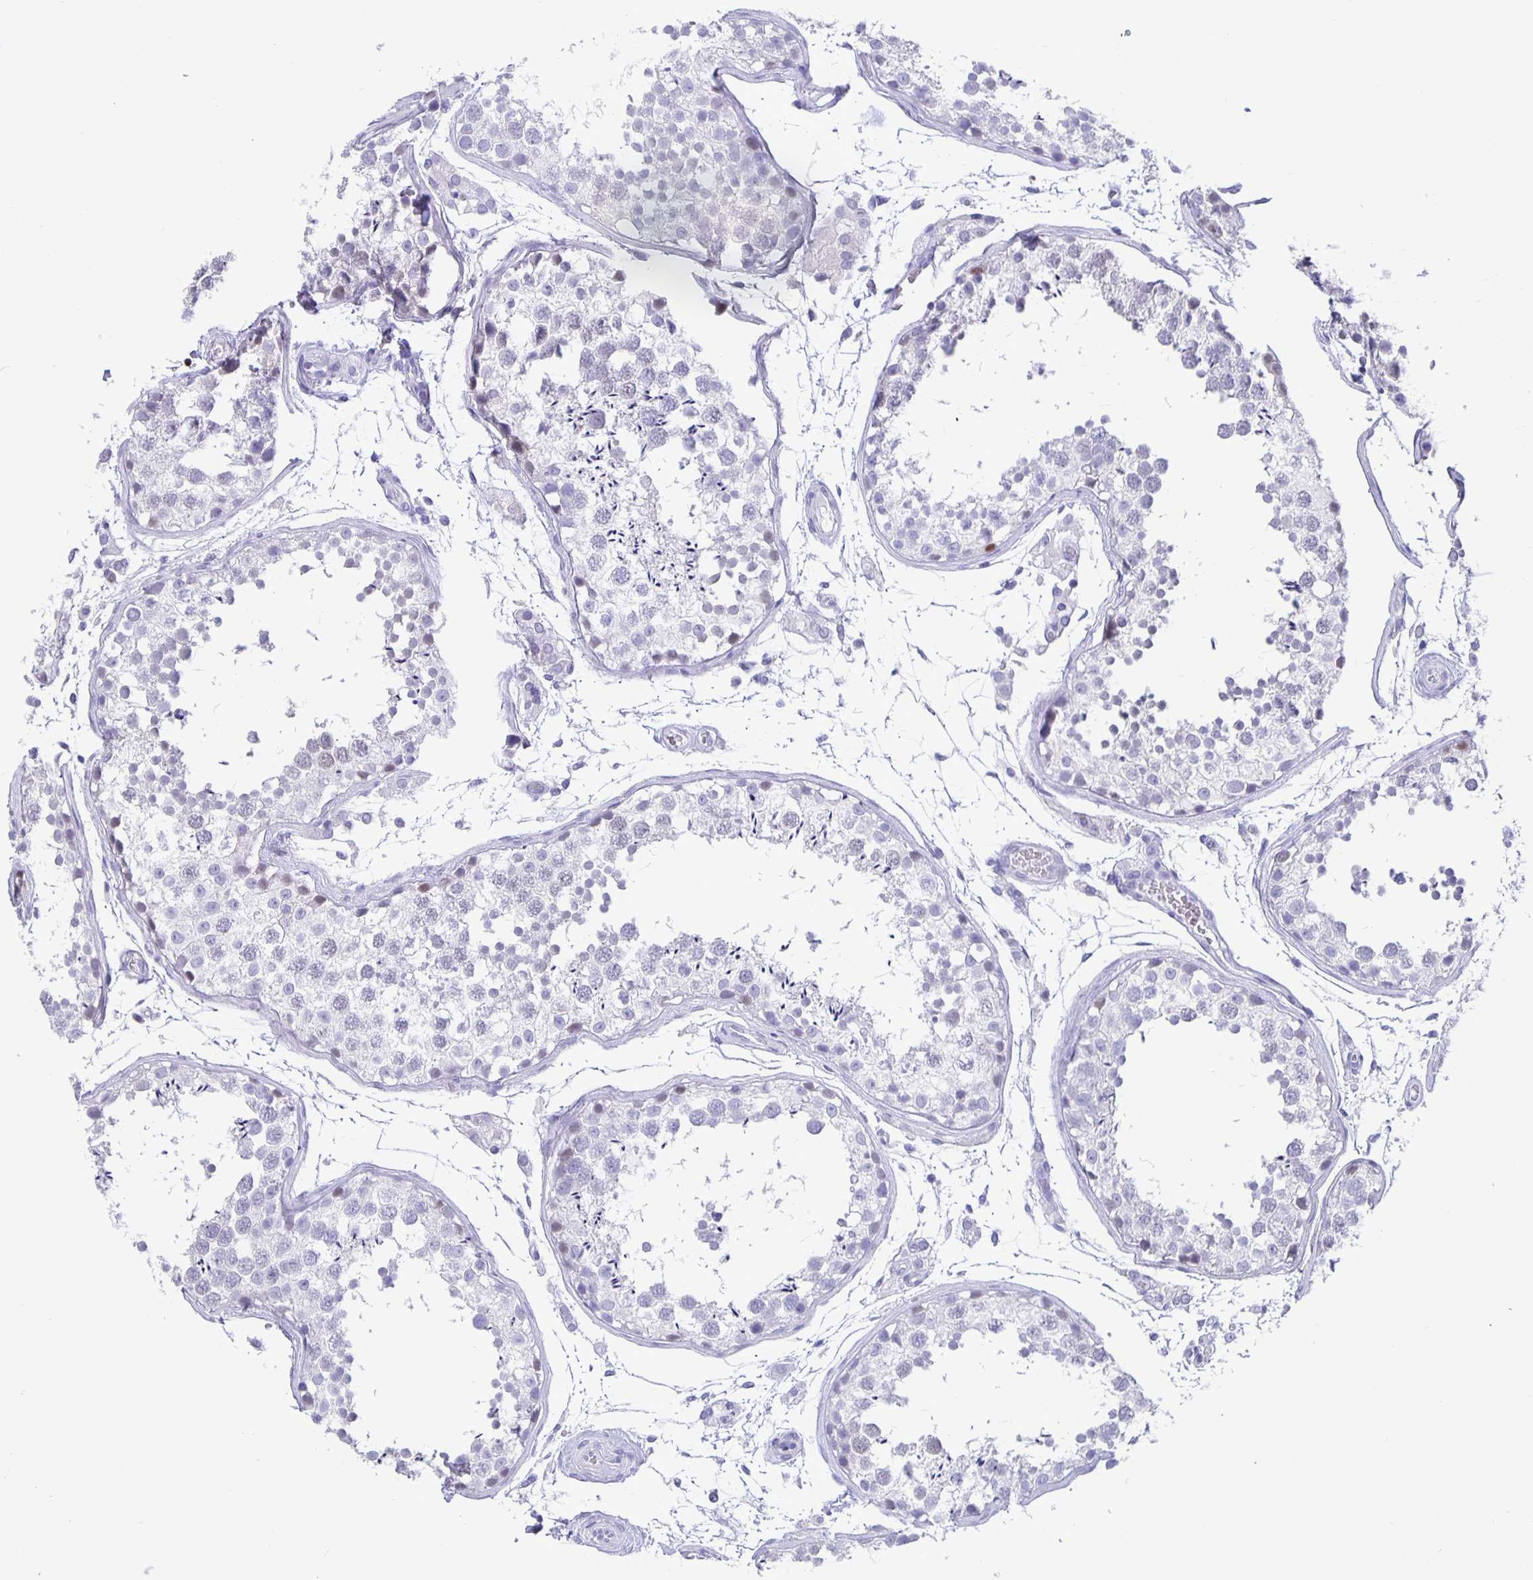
{"staining": {"intensity": "negative", "quantity": "none", "location": "none"}, "tissue": "testis", "cell_type": "Cells in seminiferous ducts", "image_type": "normal", "snomed": [{"axis": "morphology", "description": "Normal tissue, NOS"}, {"axis": "topography", "description": "Testis"}], "caption": "Immunohistochemistry (IHC) image of benign testis: human testis stained with DAB shows no significant protein positivity in cells in seminiferous ducts.", "gene": "SATB2", "patient": {"sex": "male", "age": 29}}